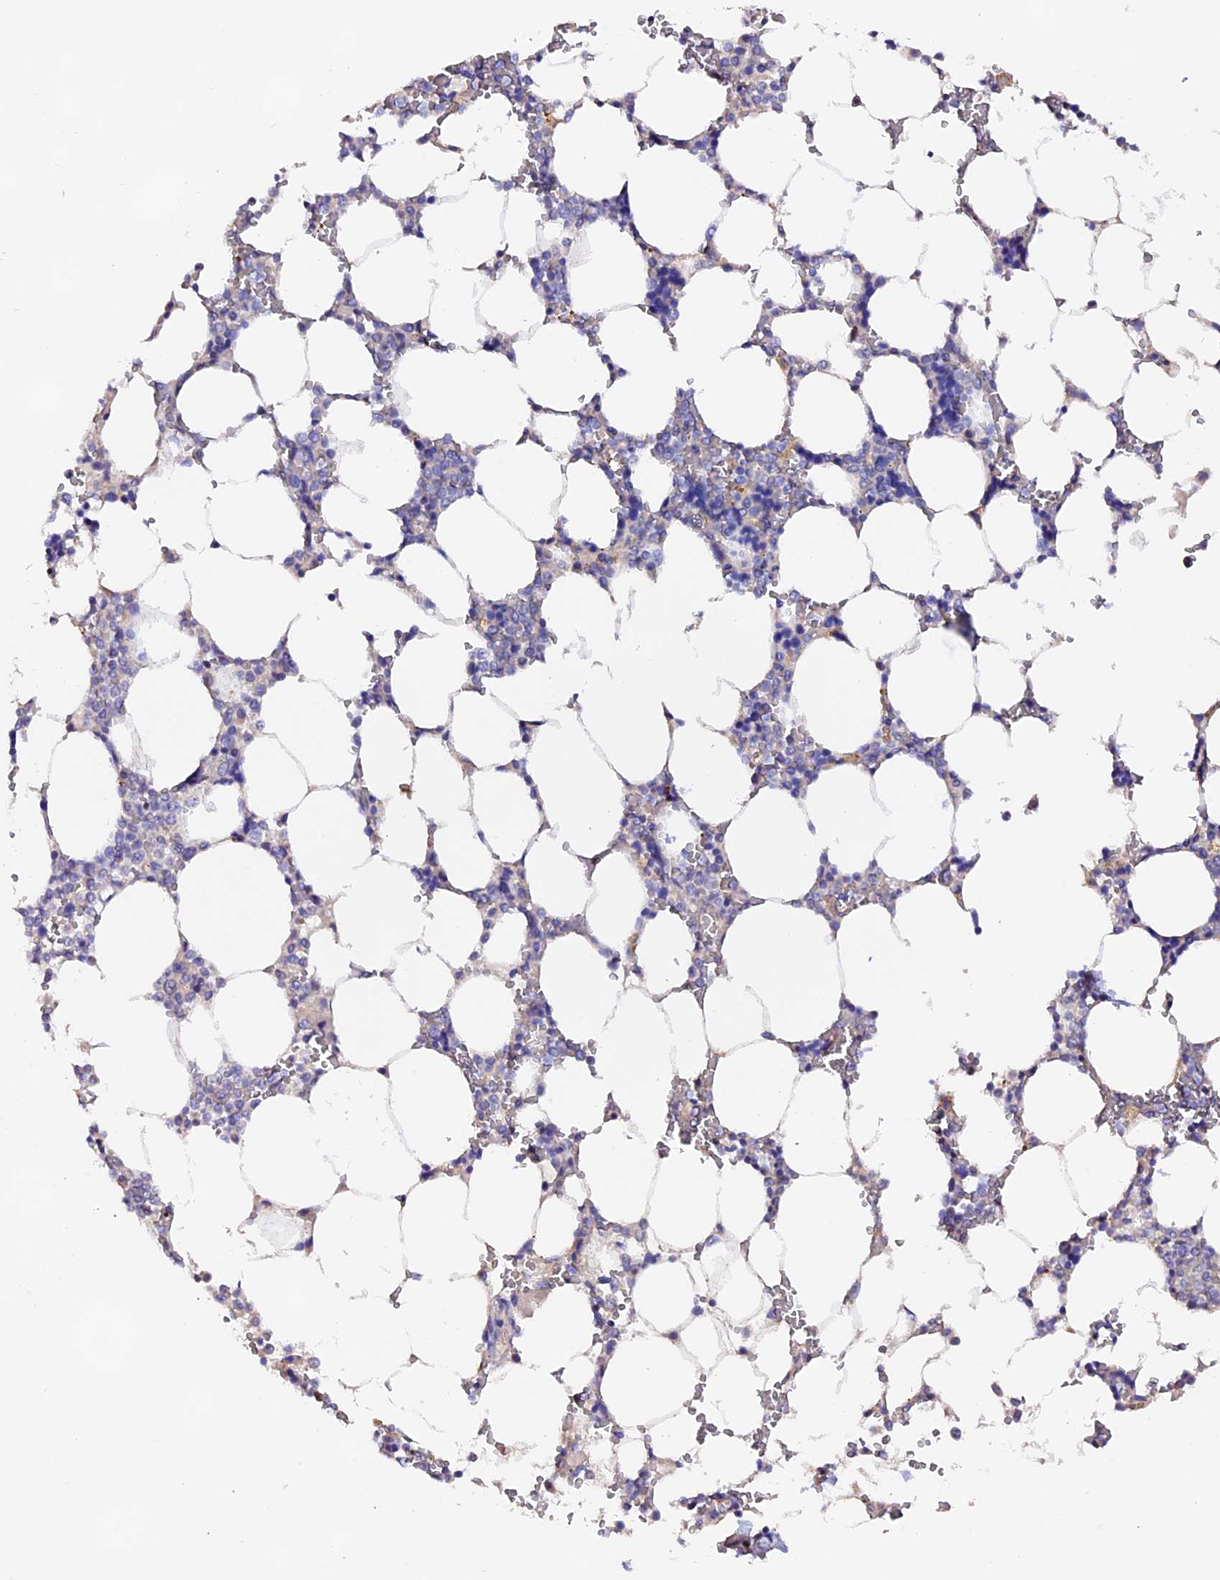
{"staining": {"intensity": "moderate", "quantity": "<25%", "location": "cytoplasmic/membranous"}, "tissue": "bone marrow", "cell_type": "Hematopoietic cells", "image_type": "normal", "snomed": [{"axis": "morphology", "description": "Normal tissue, NOS"}, {"axis": "topography", "description": "Bone marrow"}], "caption": "Protein staining of normal bone marrow shows moderate cytoplasmic/membranous expression in approximately <25% of hematopoietic cells. The protein is shown in brown color, while the nuclei are stained blue.", "gene": "FBXW9", "patient": {"sex": "male", "age": 64}}